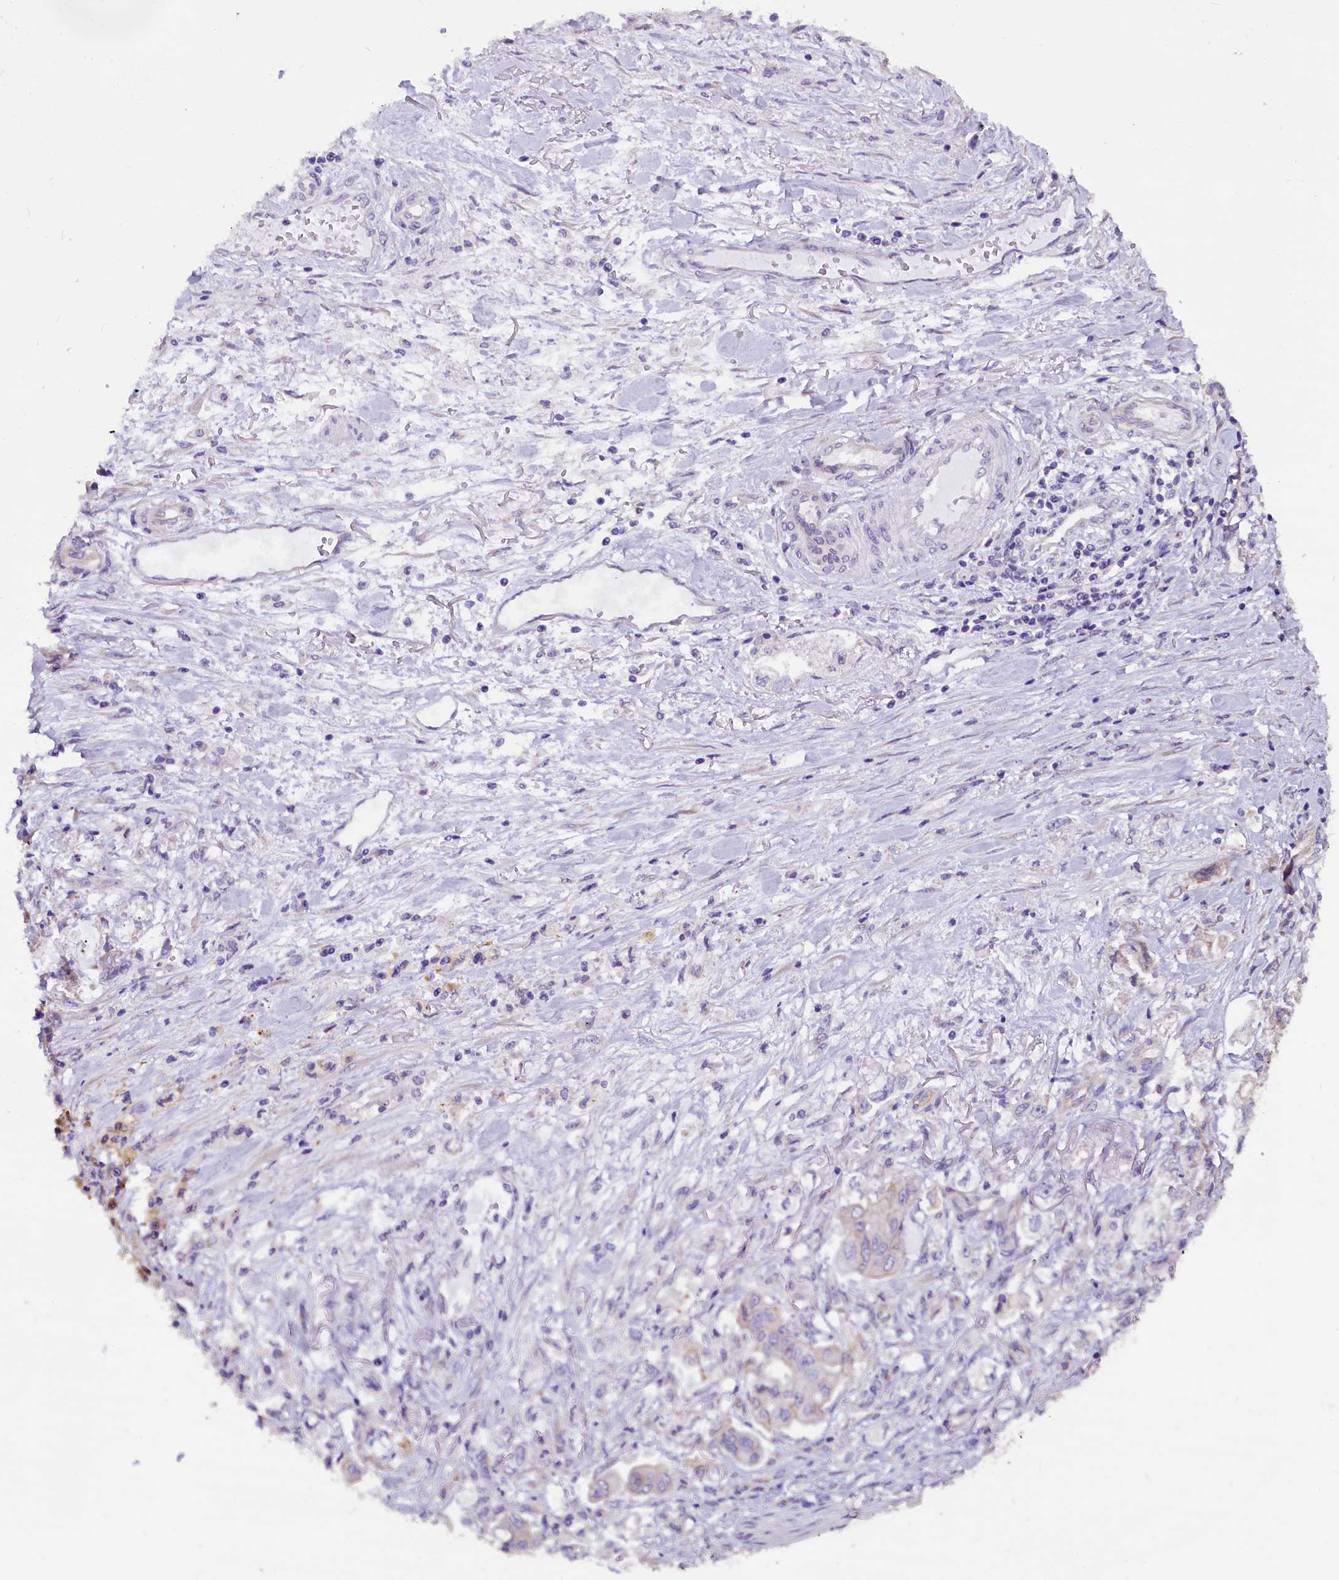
{"staining": {"intensity": "negative", "quantity": "none", "location": "none"}, "tissue": "stomach cancer", "cell_type": "Tumor cells", "image_type": "cancer", "snomed": [{"axis": "morphology", "description": "Adenocarcinoma, NOS"}, {"axis": "topography", "description": "Stomach"}], "caption": "Human adenocarcinoma (stomach) stained for a protein using IHC reveals no staining in tumor cells.", "gene": "CEP170", "patient": {"sex": "male", "age": 62}}